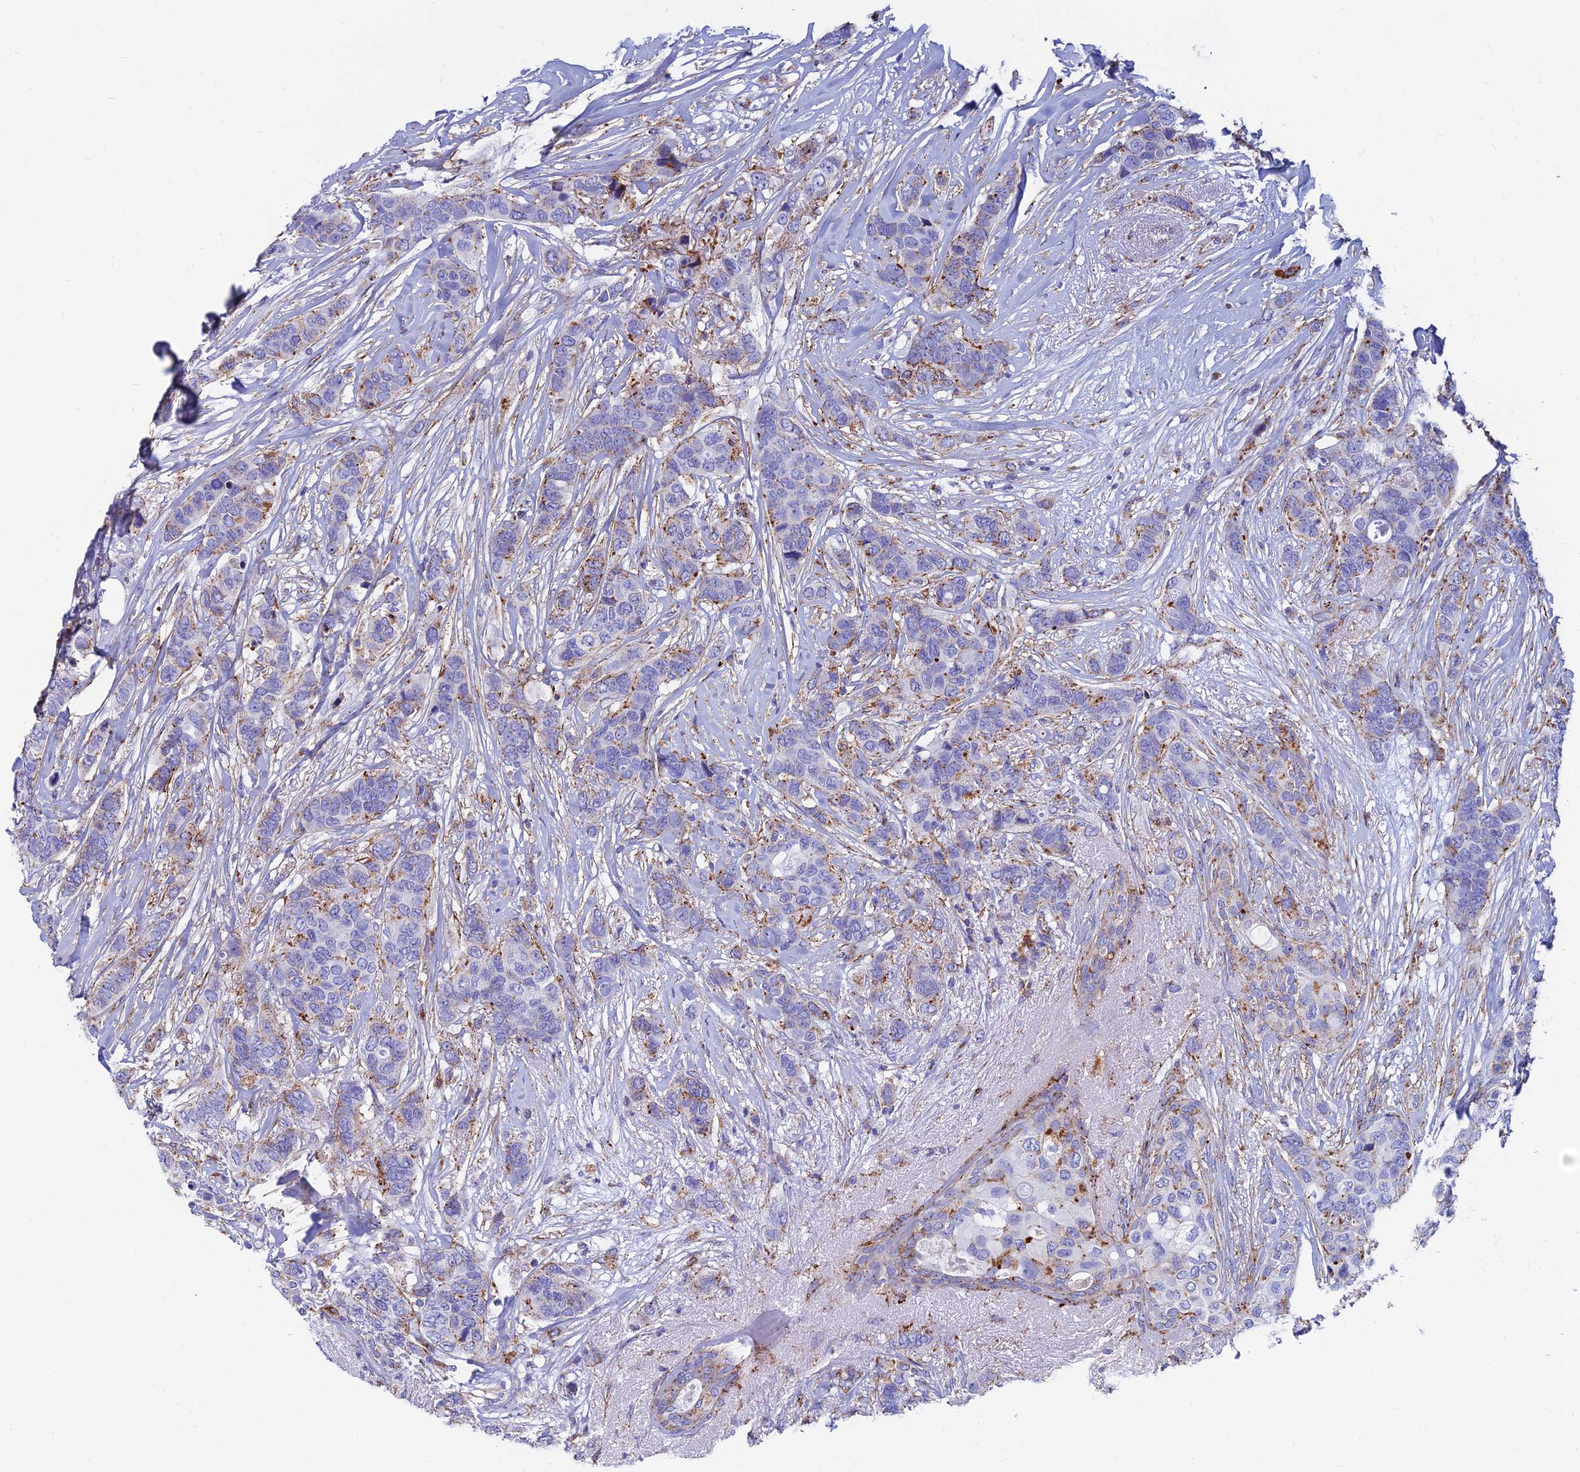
{"staining": {"intensity": "moderate", "quantity": "<25%", "location": "cytoplasmic/membranous"}, "tissue": "breast cancer", "cell_type": "Tumor cells", "image_type": "cancer", "snomed": [{"axis": "morphology", "description": "Lobular carcinoma"}, {"axis": "topography", "description": "Breast"}], "caption": "Moderate cytoplasmic/membranous protein positivity is present in approximately <25% of tumor cells in lobular carcinoma (breast).", "gene": "SPNS1", "patient": {"sex": "female", "age": 51}}